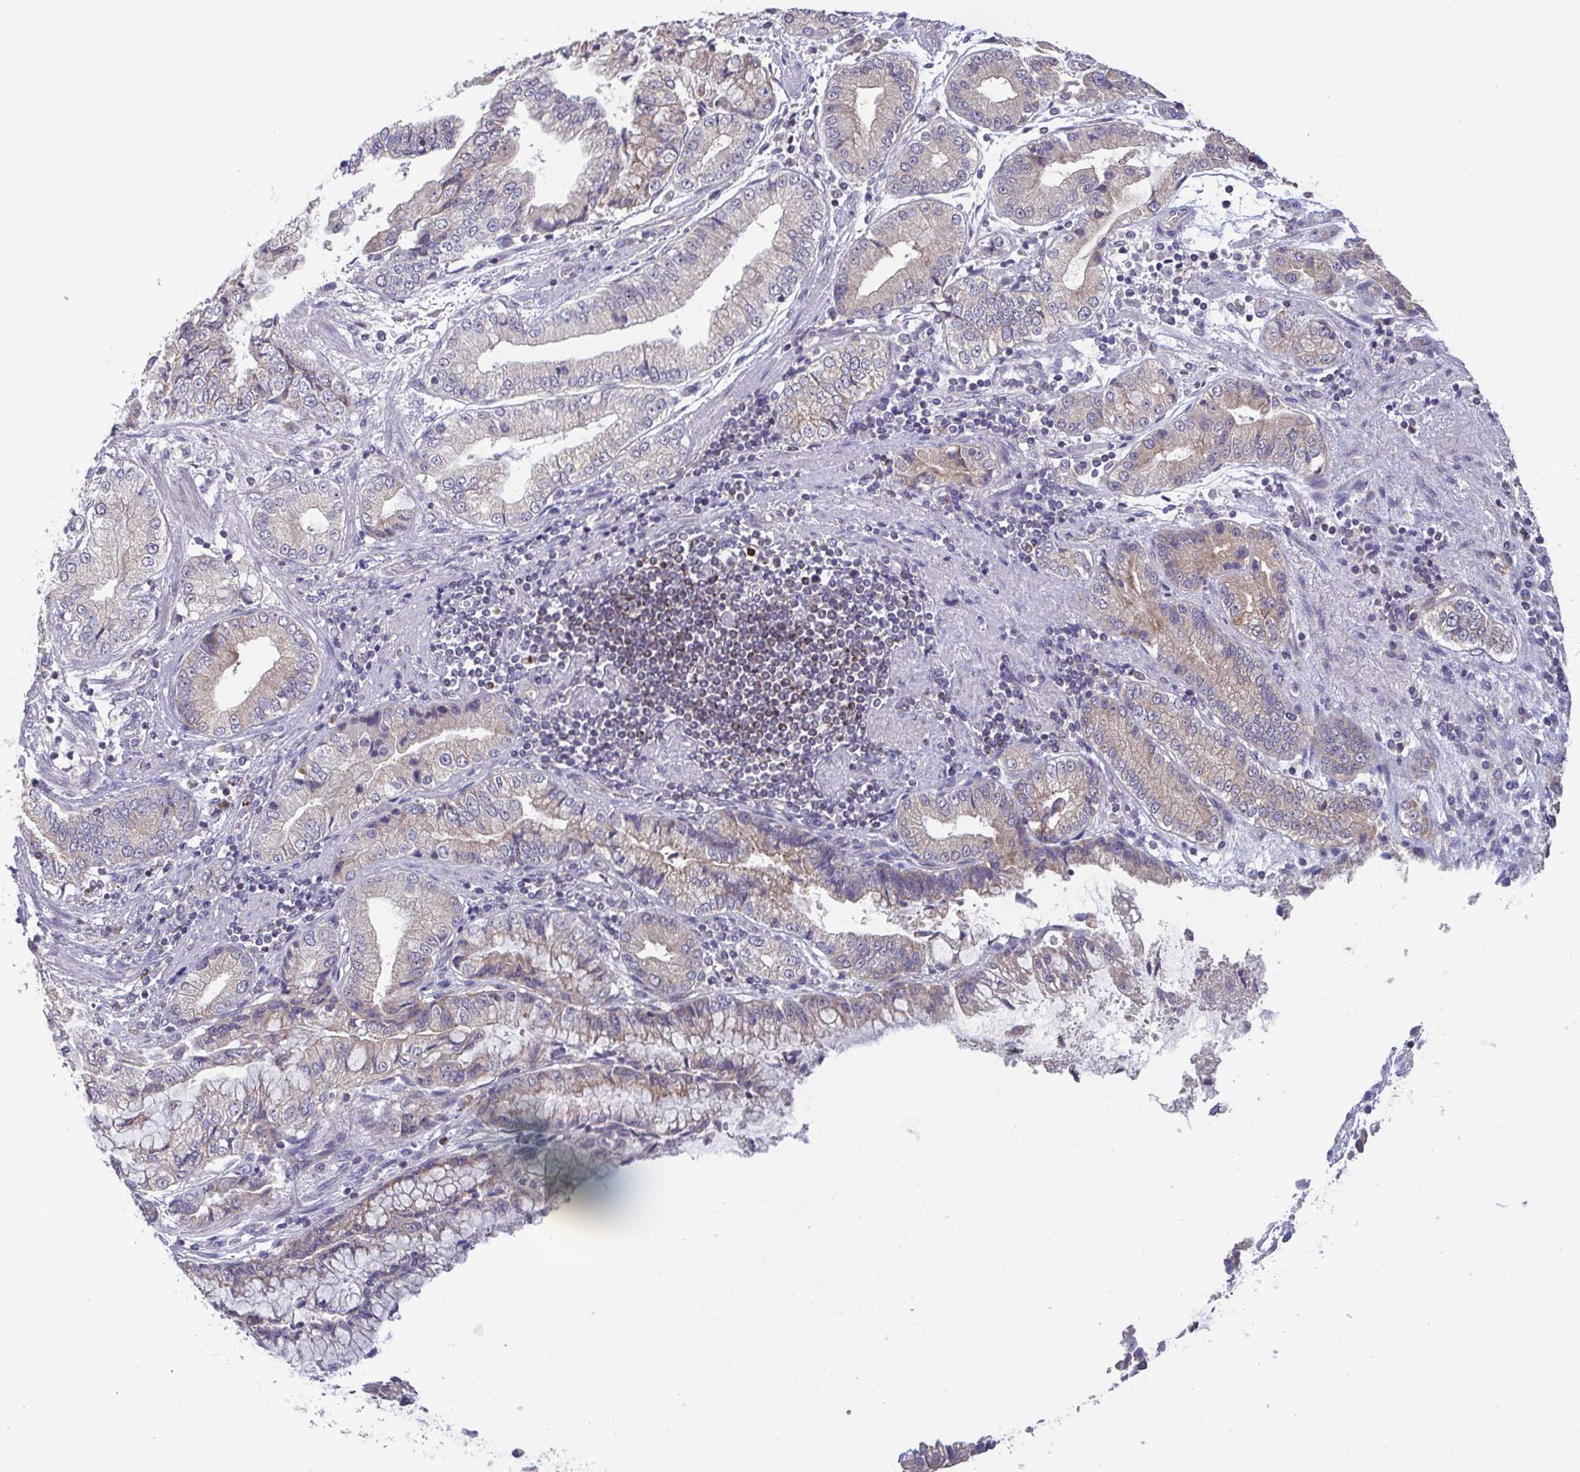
{"staining": {"intensity": "weak", "quantity": "25%-75%", "location": "cytoplasmic/membranous"}, "tissue": "stomach cancer", "cell_type": "Tumor cells", "image_type": "cancer", "snomed": [{"axis": "morphology", "description": "Adenocarcinoma, NOS"}, {"axis": "topography", "description": "Stomach, upper"}], "caption": "The photomicrograph reveals a brown stain indicating the presence of a protein in the cytoplasmic/membranous of tumor cells in stomach cancer (adenocarcinoma).", "gene": "OSBPL7", "patient": {"sex": "female", "age": 74}}